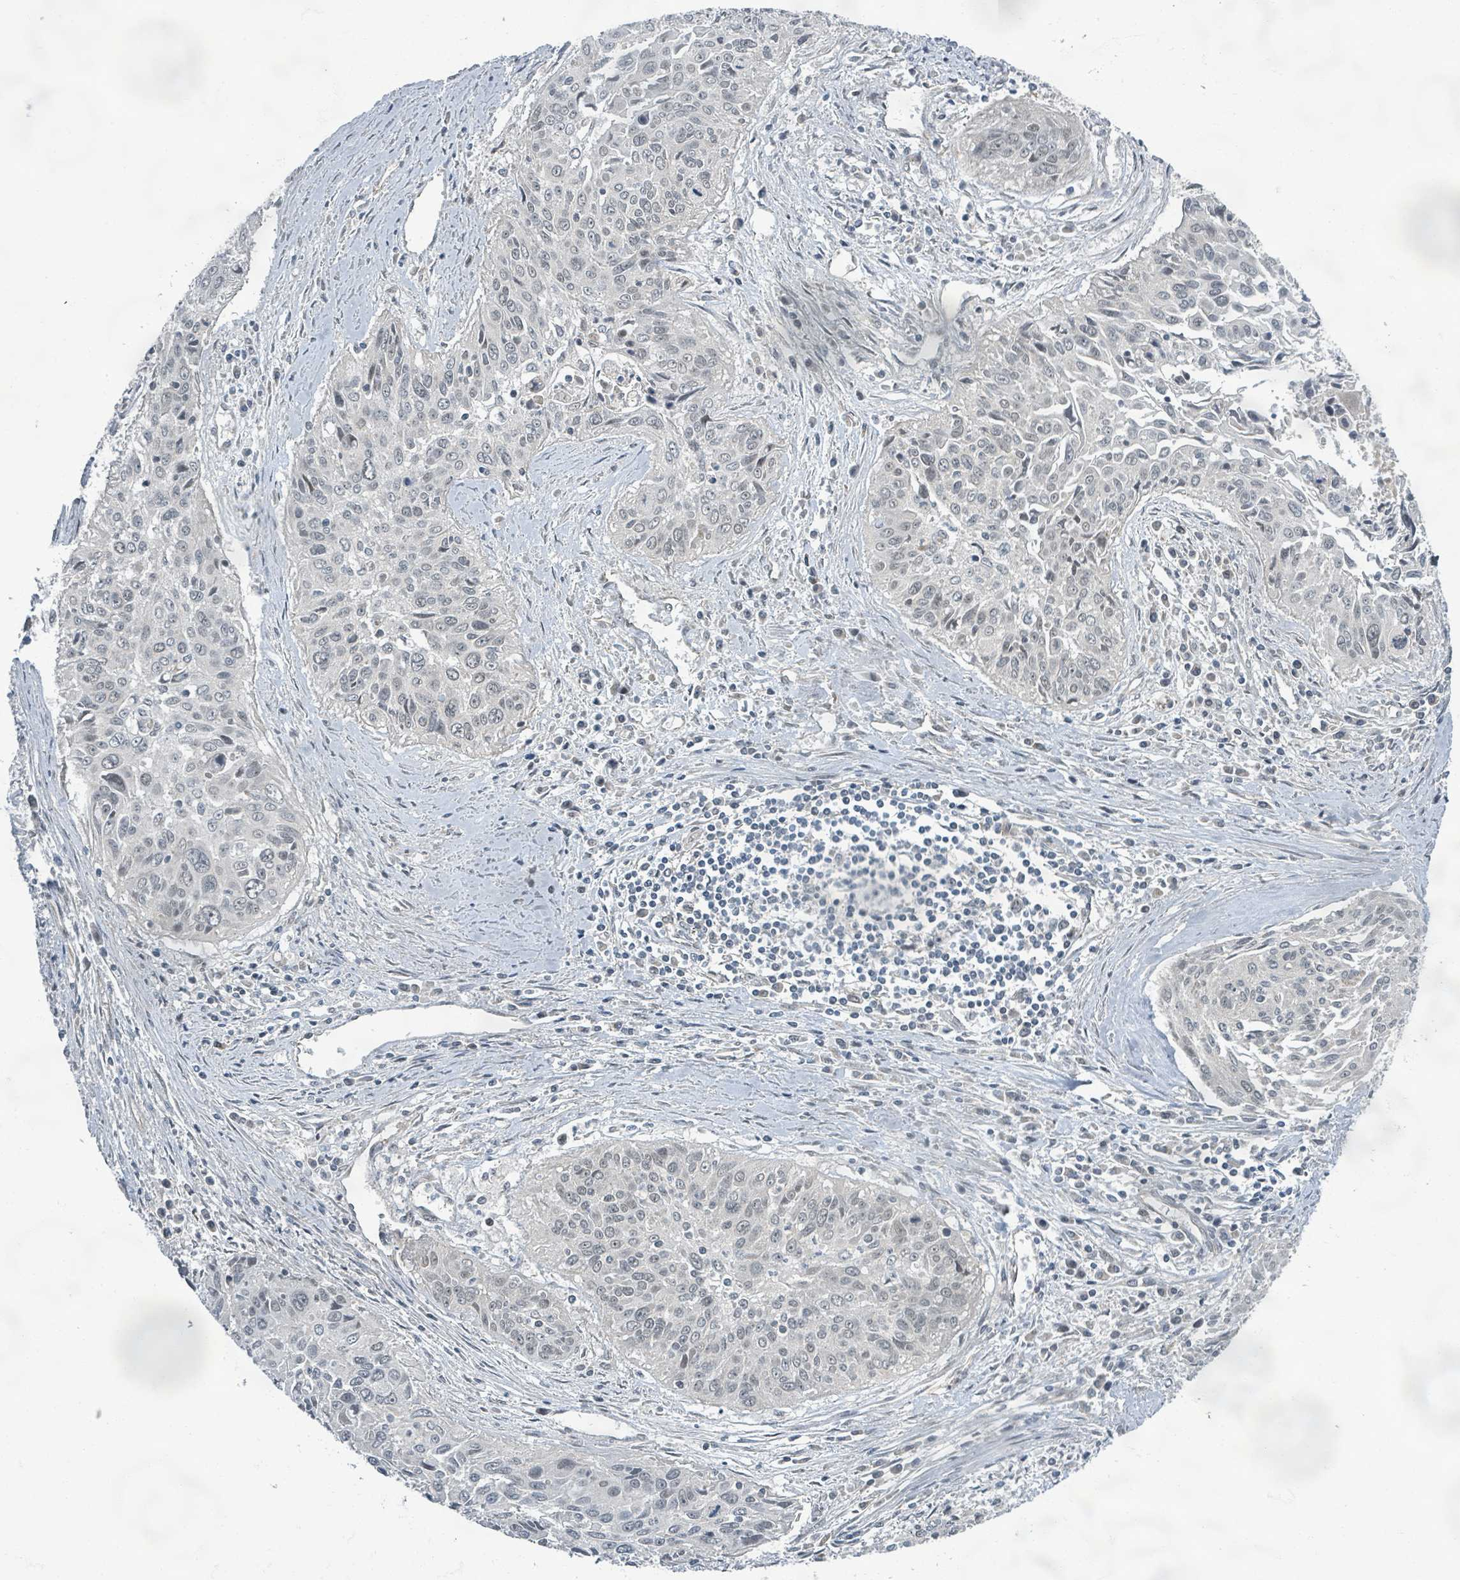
{"staining": {"intensity": "weak", "quantity": "<25%", "location": "nuclear"}, "tissue": "cervical cancer", "cell_type": "Tumor cells", "image_type": "cancer", "snomed": [{"axis": "morphology", "description": "Squamous cell carcinoma, NOS"}, {"axis": "topography", "description": "Cervix"}], "caption": "This micrograph is of cervical squamous cell carcinoma stained with immunohistochemistry (IHC) to label a protein in brown with the nuclei are counter-stained blue. There is no positivity in tumor cells.", "gene": "INTS15", "patient": {"sex": "female", "age": 55}}